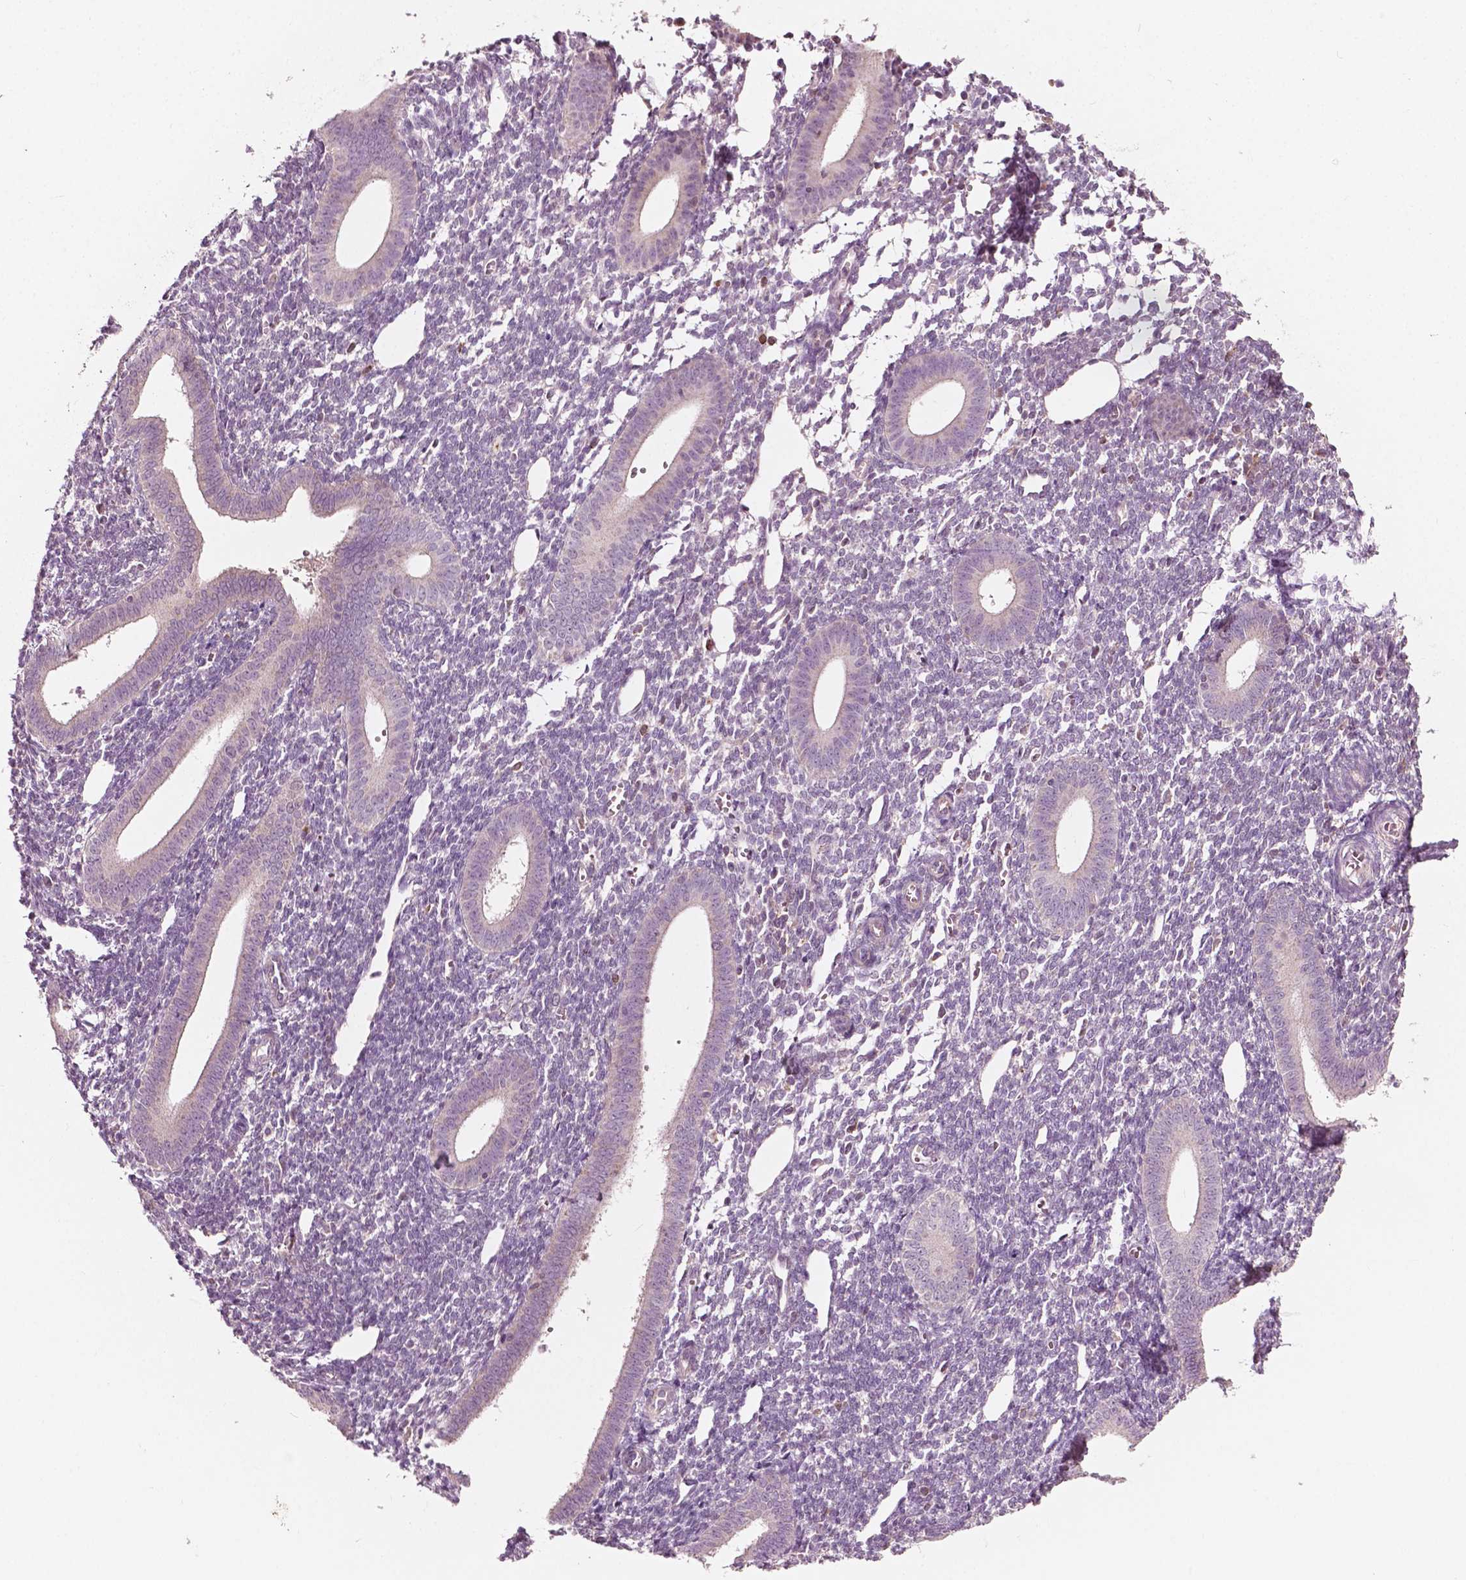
{"staining": {"intensity": "negative", "quantity": "none", "location": "none"}, "tissue": "endometrium", "cell_type": "Cells in endometrial stroma", "image_type": "normal", "snomed": [{"axis": "morphology", "description": "Normal tissue, NOS"}, {"axis": "topography", "description": "Endometrium"}], "caption": "Immunohistochemistry (IHC) of normal human endometrium displays no positivity in cells in endometrial stroma. (Stains: DAB (3,3'-diaminobenzidine) immunohistochemistry with hematoxylin counter stain, Microscopy: brightfield microscopy at high magnification).", "gene": "MCL1", "patient": {"sex": "female", "age": 25}}